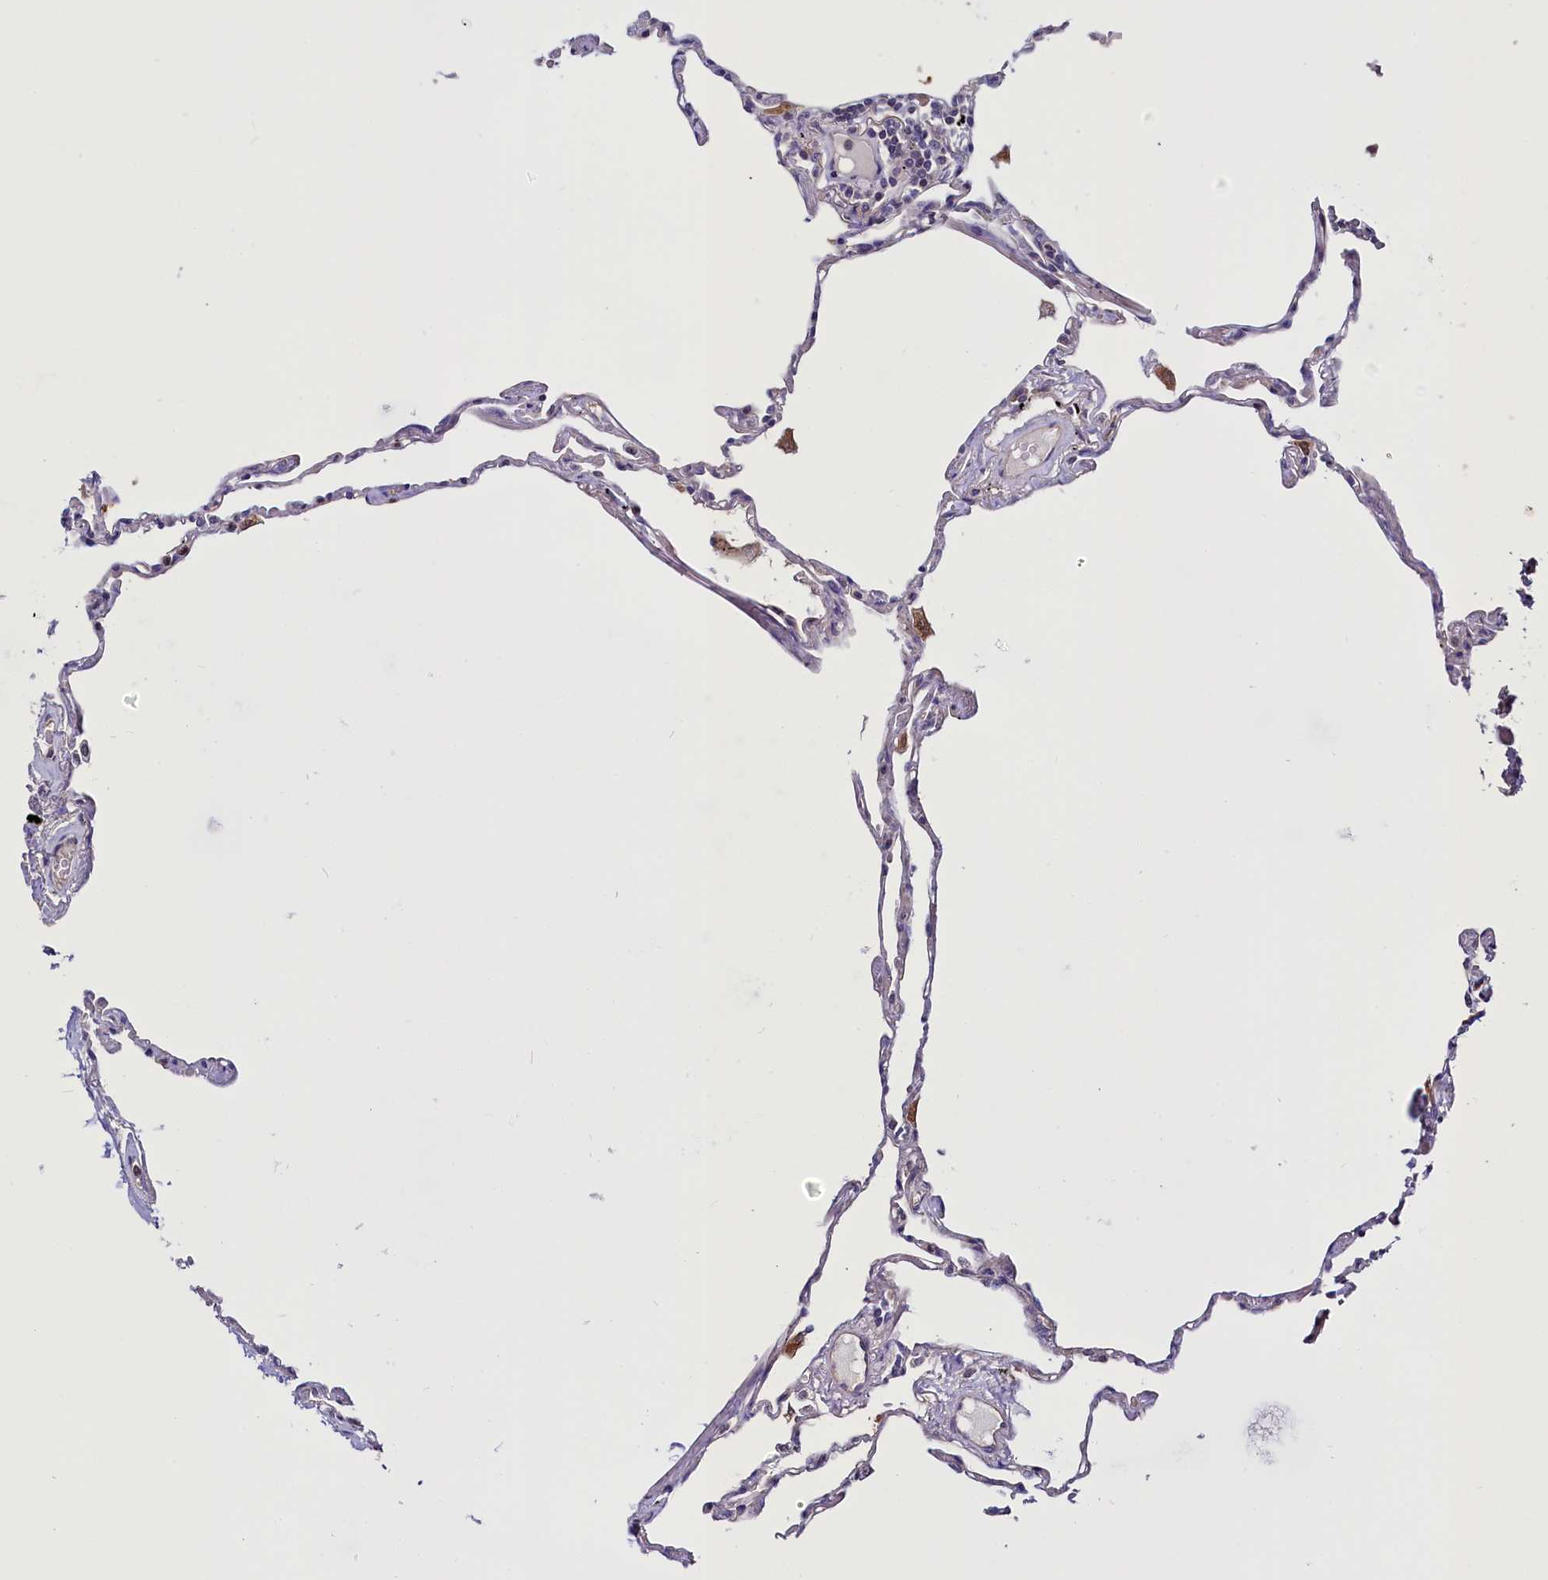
{"staining": {"intensity": "negative", "quantity": "none", "location": "none"}, "tissue": "lung", "cell_type": "Alveolar cells", "image_type": "normal", "snomed": [{"axis": "morphology", "description": "Normal tissue, NOS"}, {"axis": "topography", "description": "Lung"}], "caption": "IHC histopathology image of benign lung: lung stained with DAB demonstrates no significant protein positivity in alveolar cells.", "gene": "PDILT", "patient": {"sex": "female", "age": 67}}